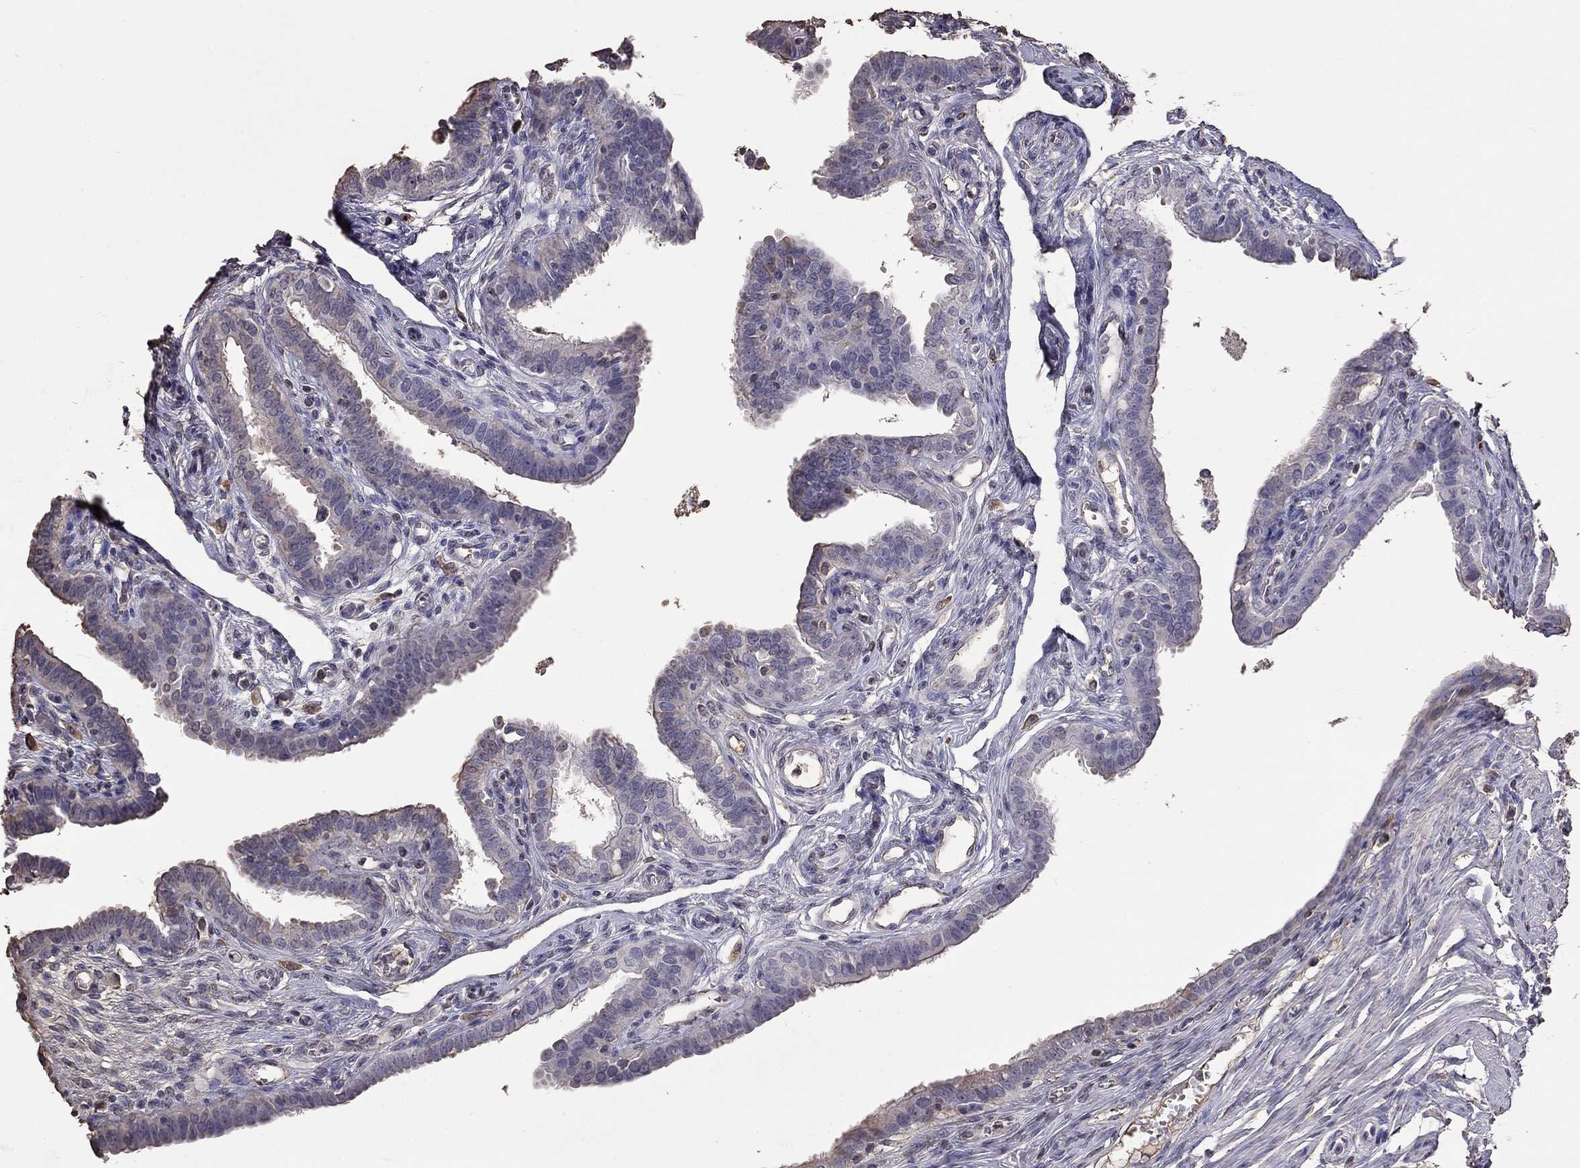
{"staining": {"intensity": "negative", "quantity": "none", "location": "none"}, "tissue": "fallopian tube", "cell_type": "Glandular cells", "image_type": "normal", "snomed": [{"axis": "morphology", "description": "Normal tissue, NOS"}, {"axis": "morphology", "description": "Carcinoma, endometroid"}, {"axis": "topography", "description": "Fallopian tube"}, {"axis": "topography", "description": "Ovary"}], "caption": "This is a image of immunohistochemistry (IHC) staining of normal fallopian tube, which shows no staining in glandular cells. (Brightfield microscopy of DAB IHC at high magnification).", "gene": "SUN3", "patient": {"sex": "female", "age": 42}}